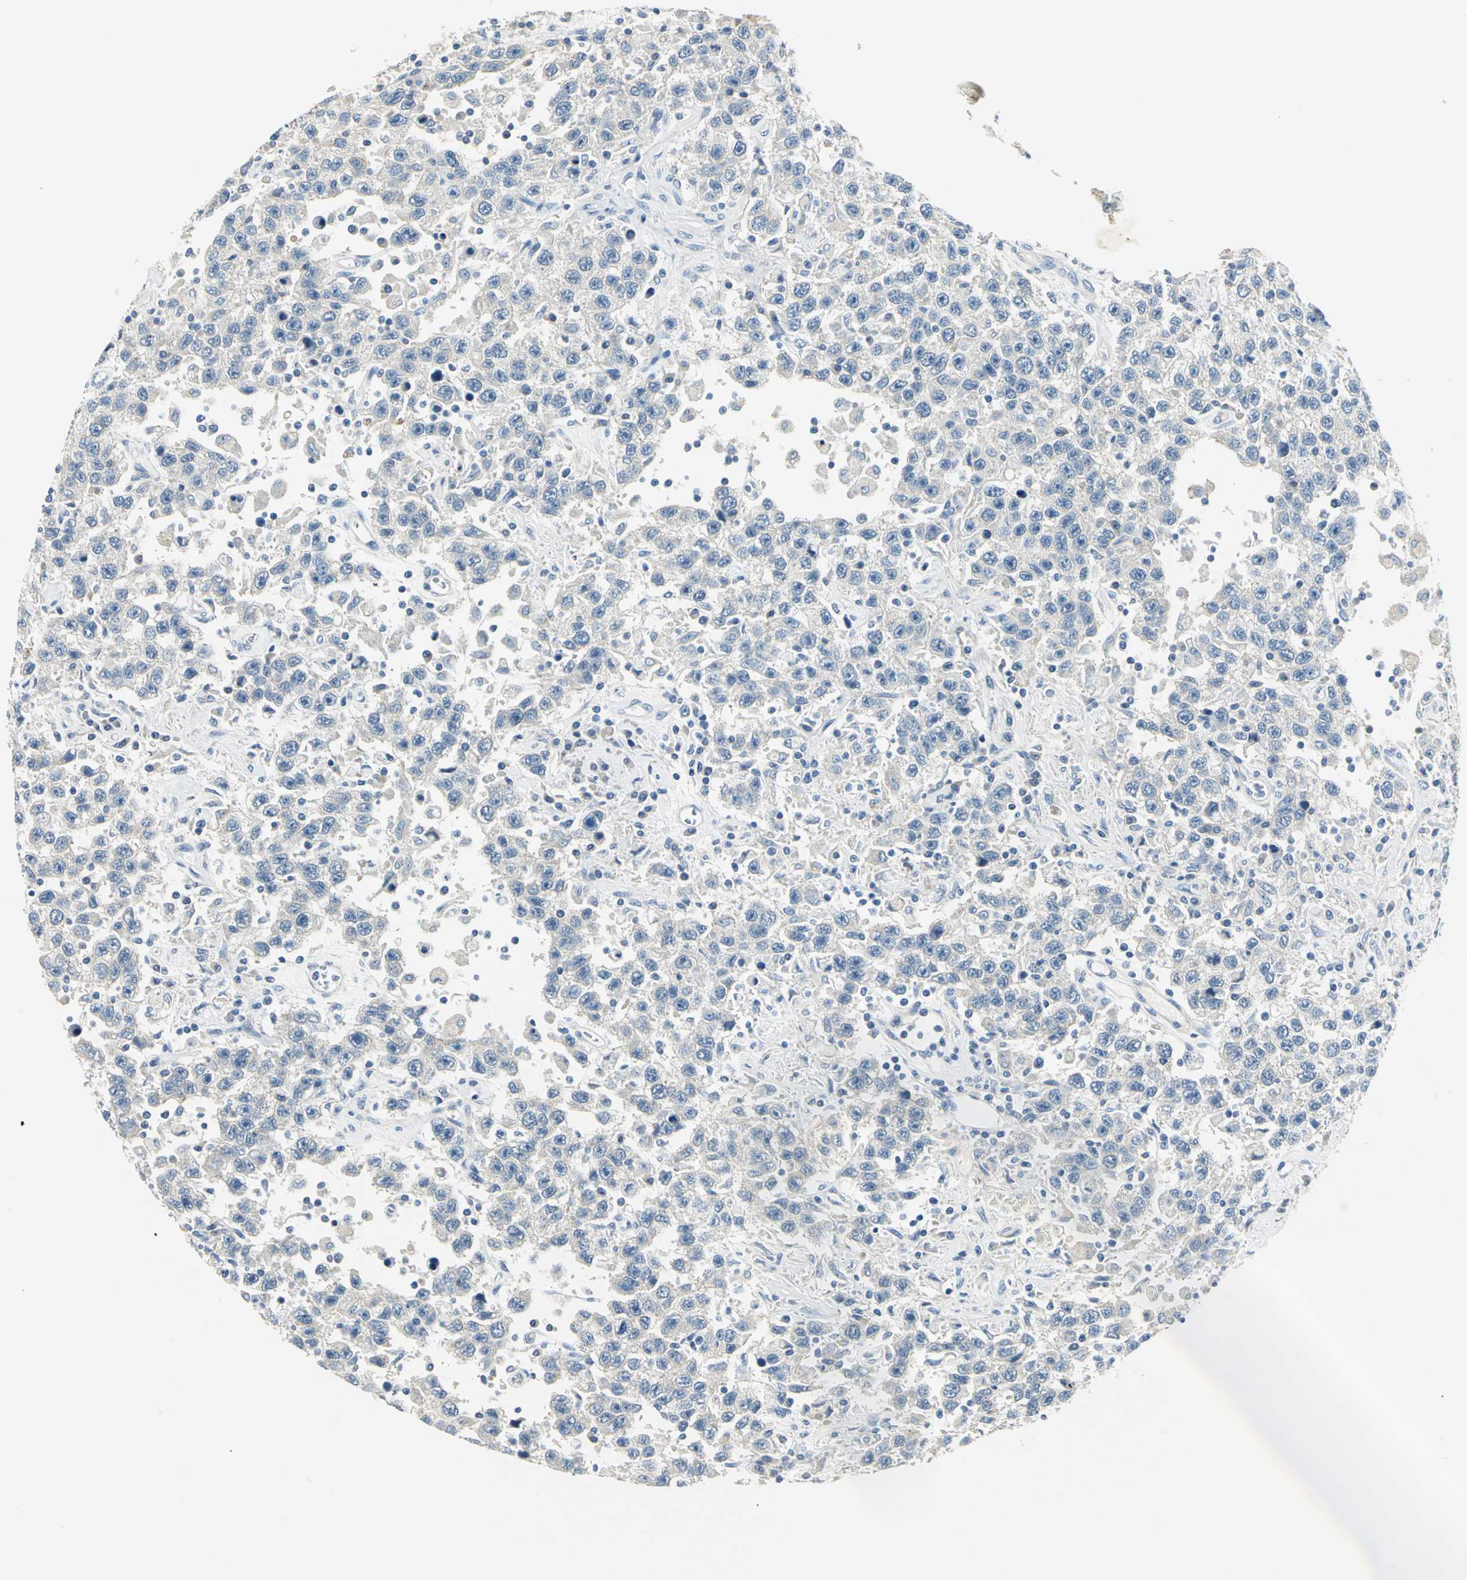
{"staining": {"intensity": "negative", "quantity": "none", "location": "none"}, "tissue": "testis cancer", "cell_type": "Tumor cells", "image_type": "cancer", "snomed": [{"axis": "morphology", "description": "Seminoma, NOS"}, {"axis": "topography", "description": "Testis"}], "caption": "This is an IHC photomicrograph of human testis seminoma. There is no positivity in tumor cells.", "gene": "RIPOR1", "patient": {"sex": "male", "age": 41}}